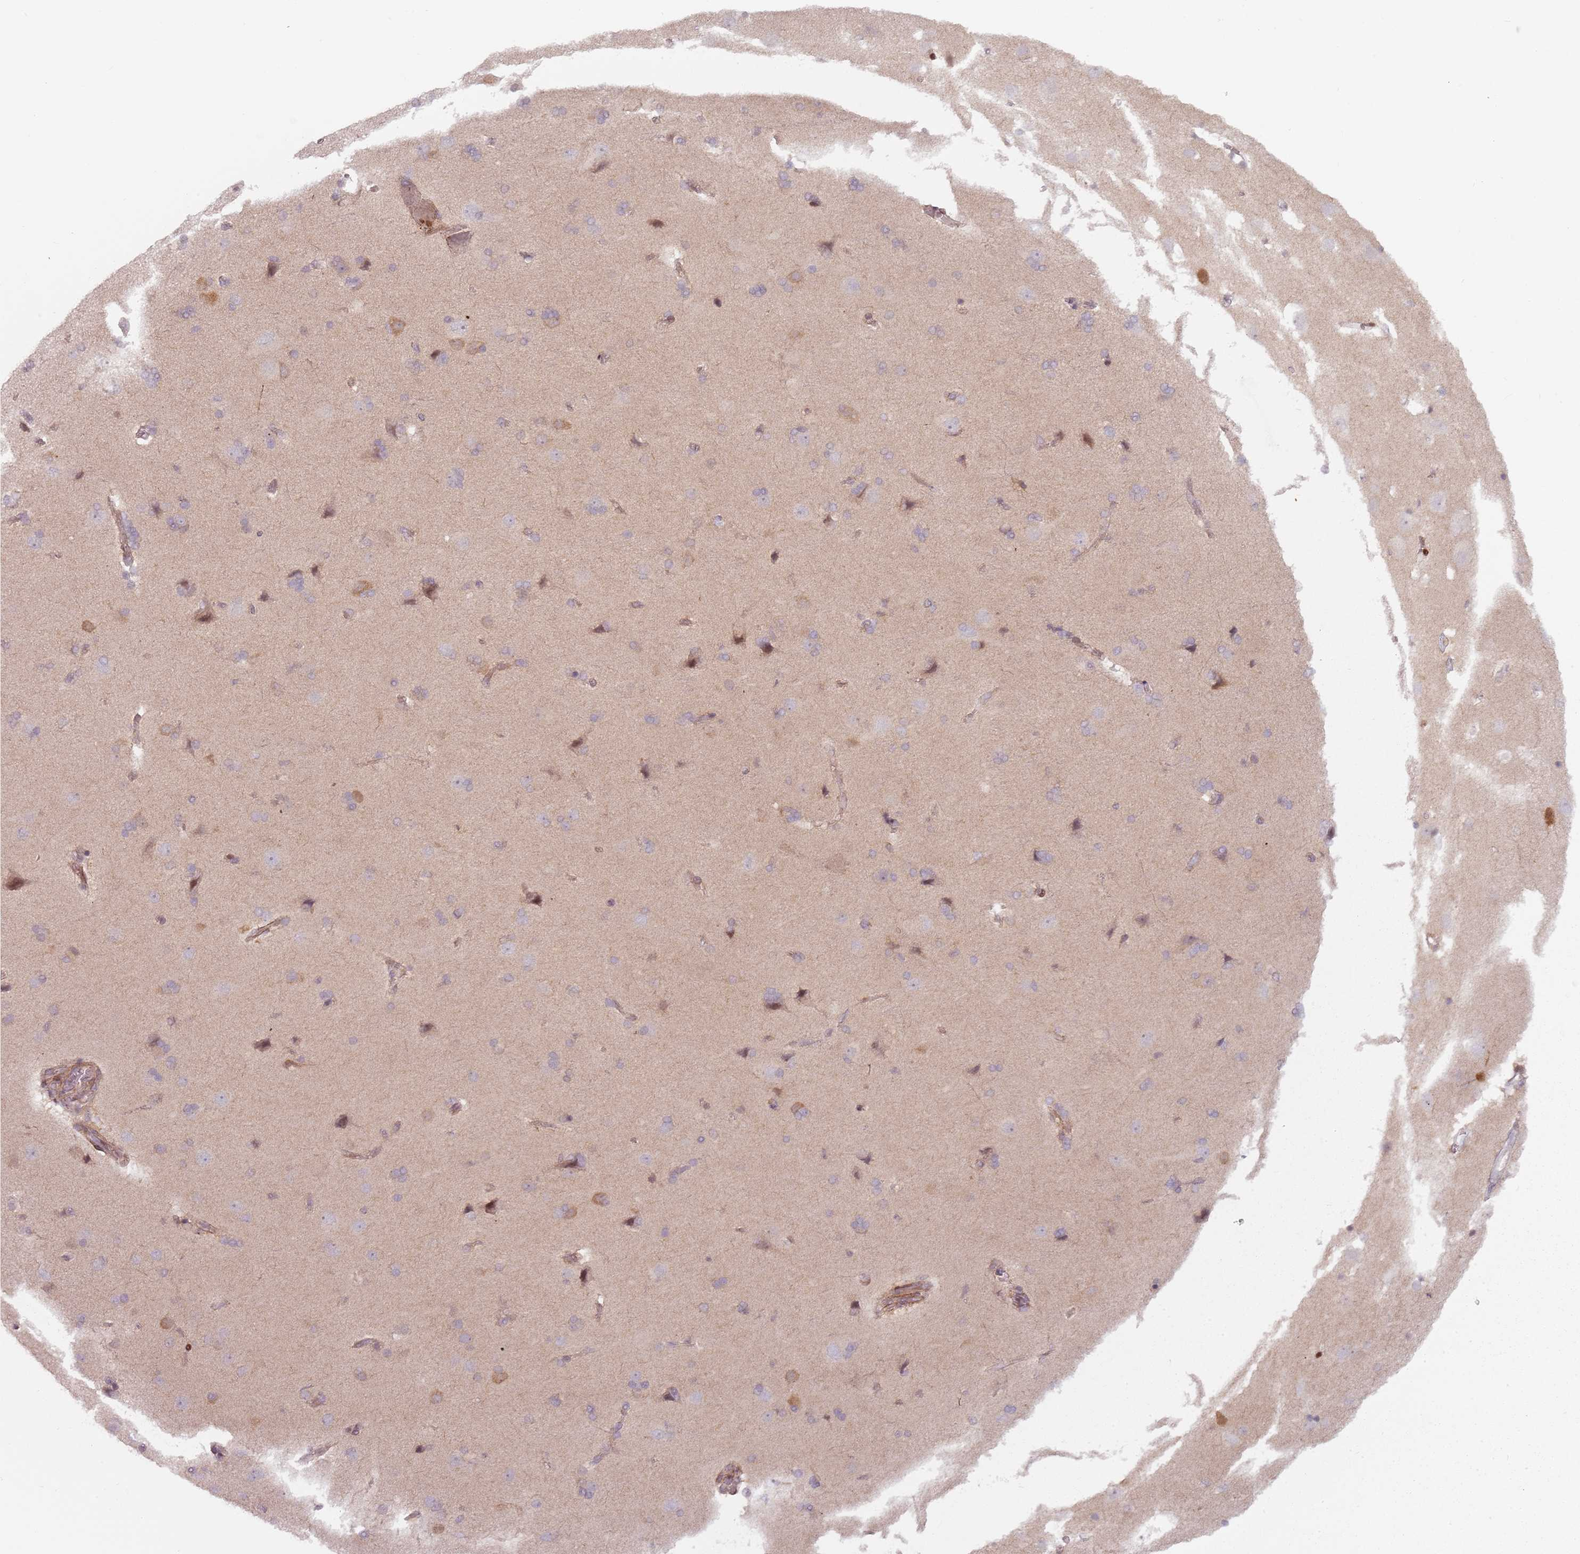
{"staining": {"intensity": "moderate", "quantity": ">75%", "location": "cytoplasmic/membranous"}, "tissue": "cerebral cortex", "cell_type": "Endothelial cells", "image_type": "normal", "snomed": [{"axis": "morphology", "description": "Normal tissue, NOS"}, {"axis": "topography", "description": "Cerebral cortex"}], "caption": "Protein analysis of unremarkable cerebral cortex shows moderate cytoplasmic/membranous positivity in approximately >75% of endothelial cells.", "gene": "RPS6KA2", "patient": {"sex": "male", "age": 62}}